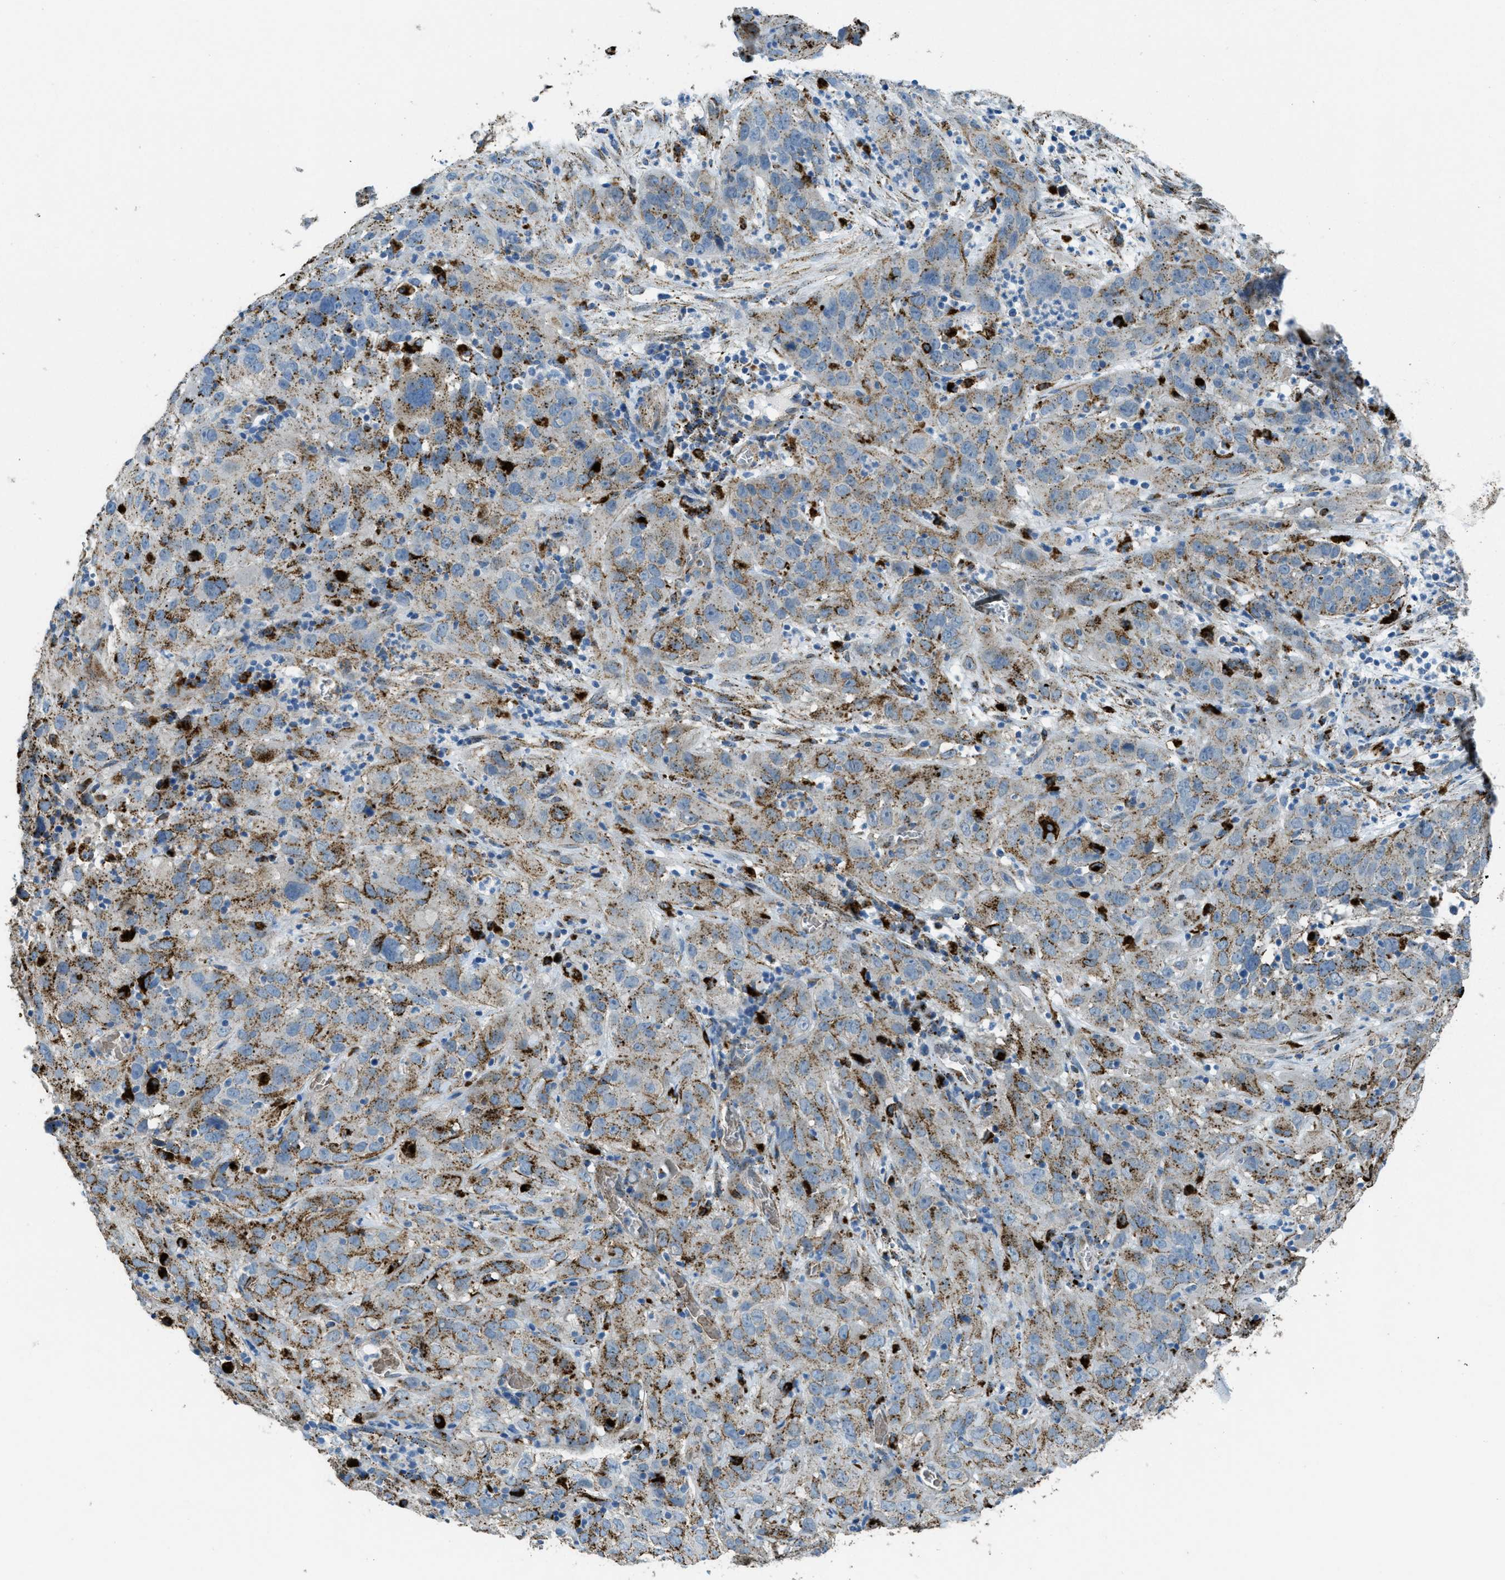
{"staining": {"intensity": "strong", "quantity": "25%-75%", "location": "cytoplasmic/membranous"}, "tissue": "cervical cancer", "cell_type": "Tumor cells", "image_type": "cancer", "snomed": [{"axis": "morphology", "description": "Squamous cell carcinoma, NOS"}, {"axis": "topography", "description": "Cervix"}], "caption": "Immunohistochemical staining of cervical cancer (squamous cell carcinoma) shows strong cytoplasmic/membranous protein positivity in about 25%-75% of tumor cells. (DAB IHC with brightfield microscopy, high magnification).", "gene": "SCARB2", "patient": {"sex": "female", "age": 32}}